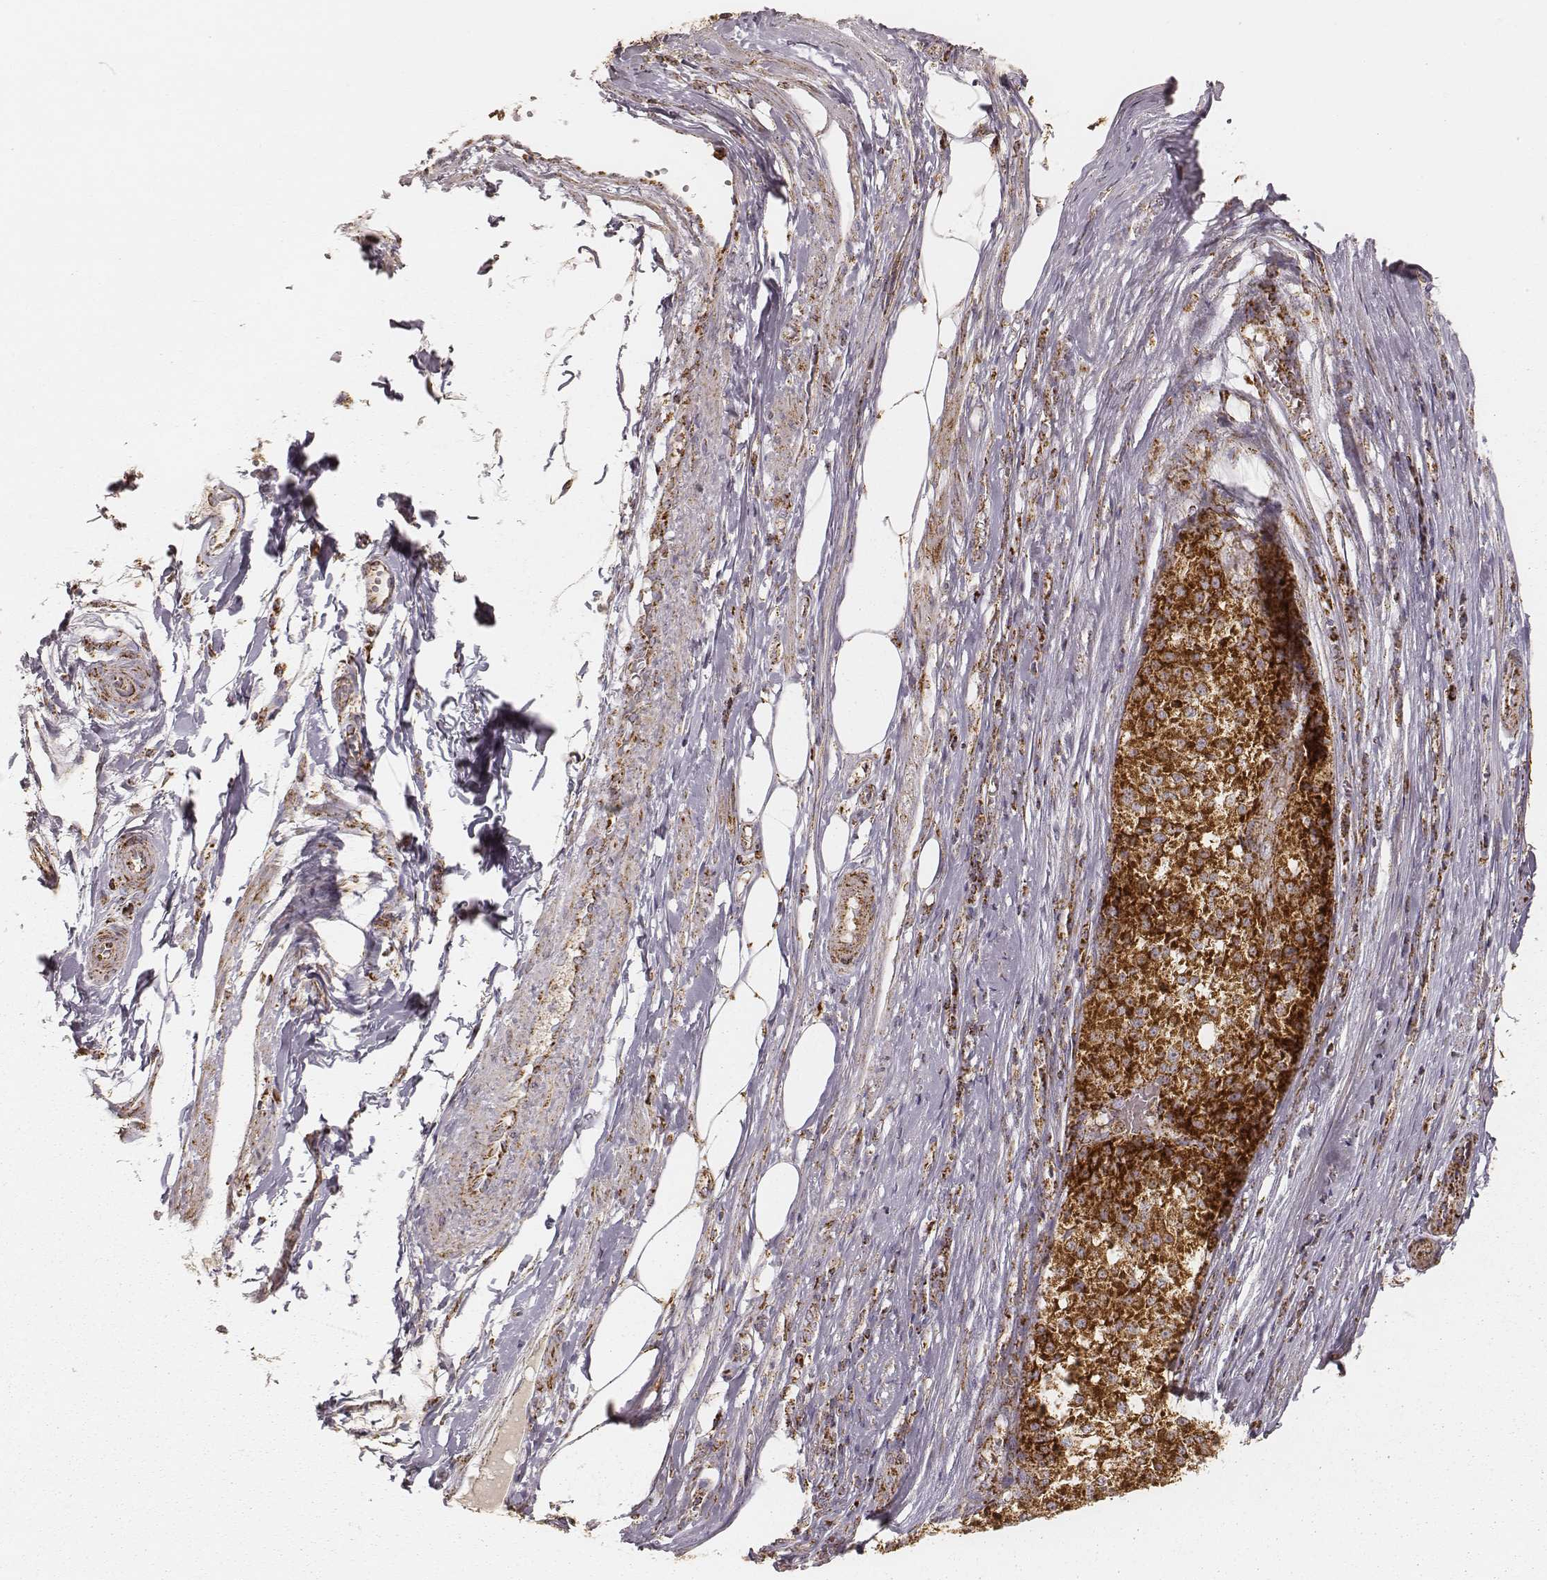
{"staining": {"intensity": "strong", "quantity": ">75%", "location": "cytoplasmic/membranous"}, "tissue": "melanoma", "cell_type": "Tumor cells", "image_type": "cancer", "snomed": [{"axis": "morphology", "description": "Malignant melanoma, Metastatic site"}, {"axis": "topography", "description": "Lymph node"}], "caption": "The immunohistochemical stain labels strong cytoplasmic/membranous positivity in tumor cells of melanoma tissue.", "gene": "CS", "patient": {"sex": "female", "age": 64}}